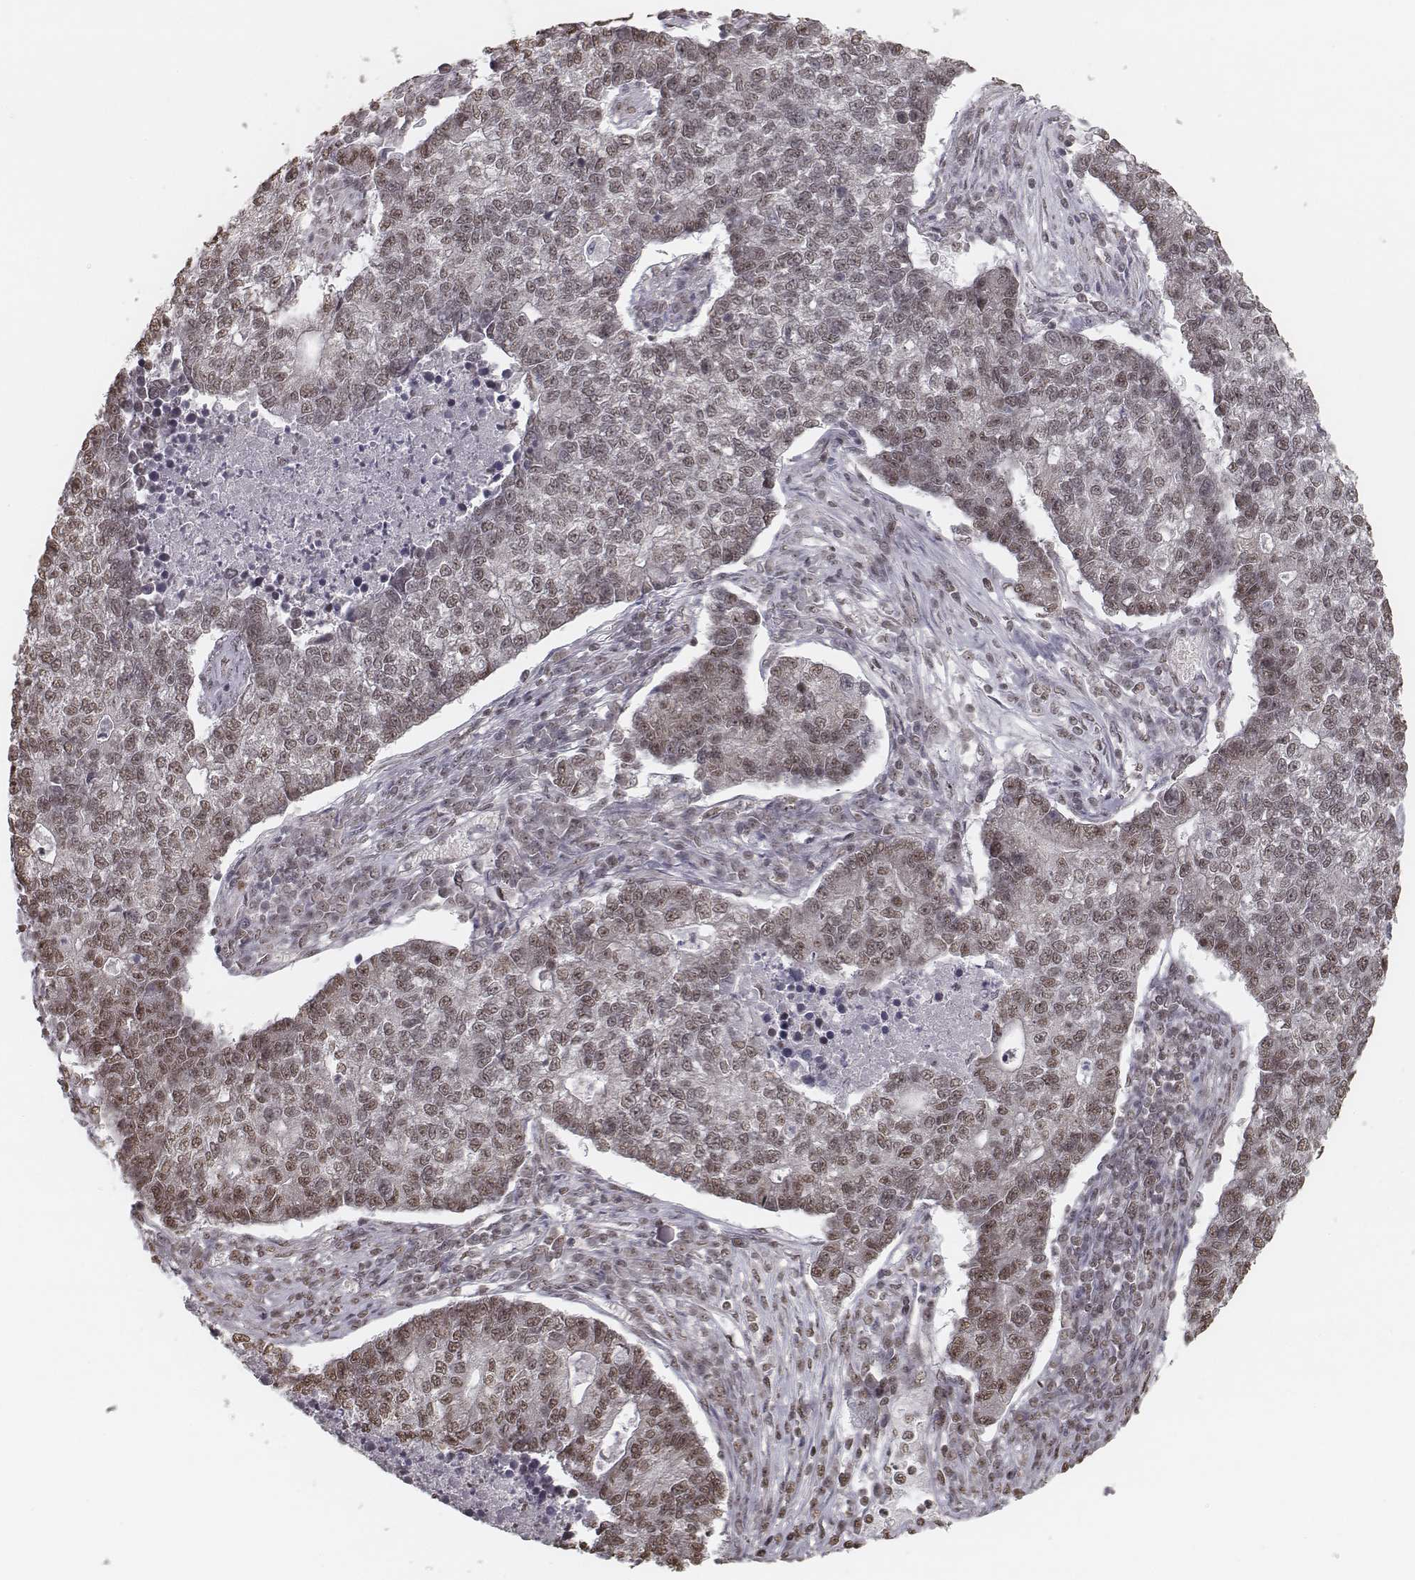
{"staining": {"intensity": "weak", "quantity": ">75%", "location": "nuclear"}, "tissue": "lung cancer", "cell_type": "Tumor cells", "image_type": "cancer", "snomed": [{"axis": "morphology", "description": "Adenocarcinoma, NOS"}, {"axis": "topography", "description": "Lung"}], "caption": "Immunohistochemistry micrograph of neoplastic tissue: human adenocarcinoma (lung) stained using immunohistochemistry (IHC) displays low levels of weak protein expression localized specifically in the nuclear of tumor cells, appearing as a nuclear brown color.", "gene": "HMGA2", "patient": {"sex": "male", "age": 57}}